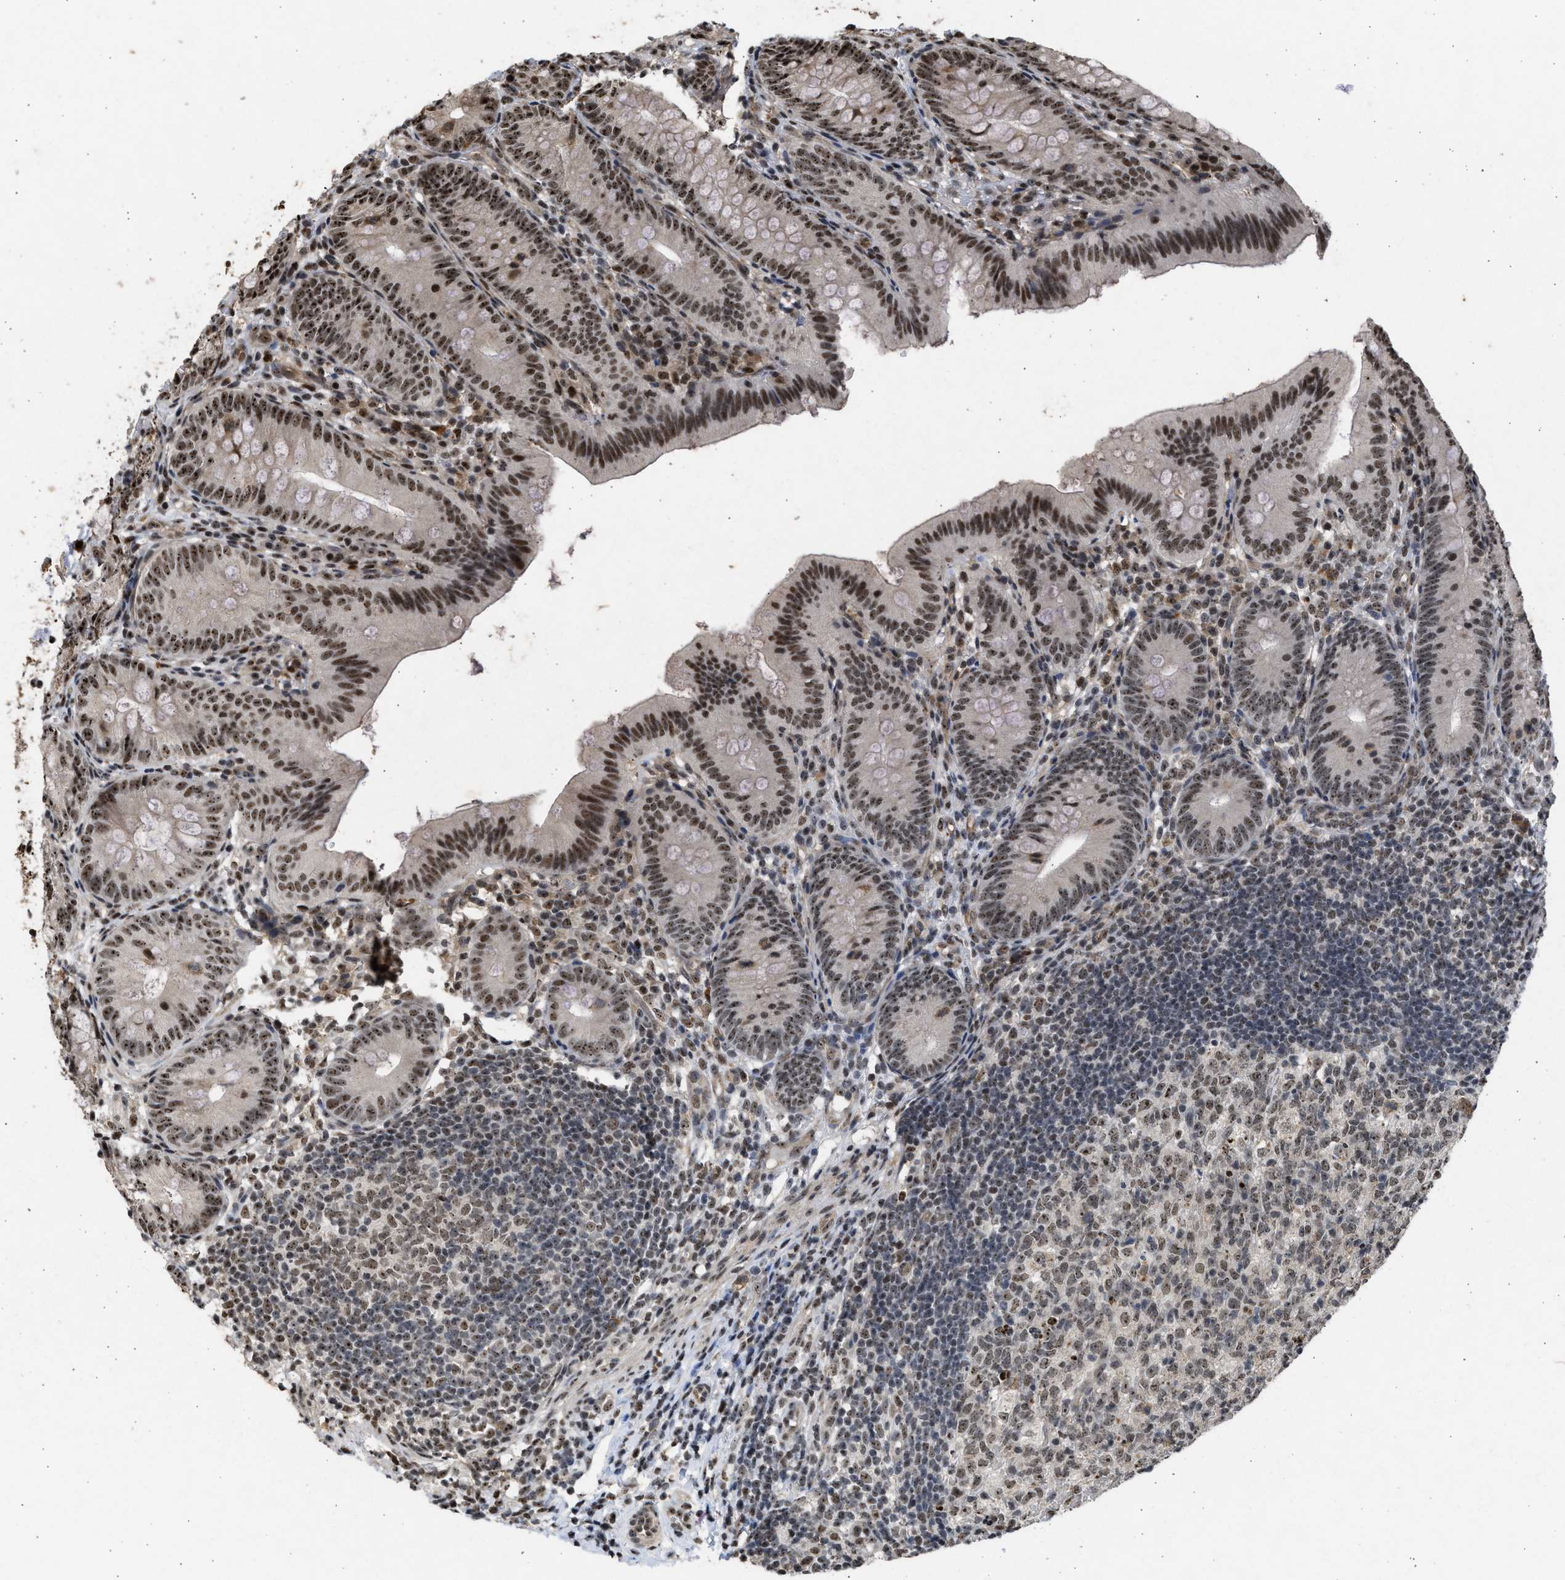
{"staining": {"intensity": "strong", "quantity": ">75%", "location": "cytoplasmic/membranous,nuclear"}, "tissue": "appendix", "cell_type": "Glandular cells", "image_type": "normal", "snomed": [{"axis": "morphology", "description": "Normal tissue, NOS"}, {"axis": "topography", "description": "Appendix"}], "caption": "Protein positivity by IHC demonstrates strong cytoplasmic/membranous,nuclear expression in about >75% of glandular cells in normal appendix.", "gene": "TFDP2", "patient": {"sex": "male", "age": 1}}